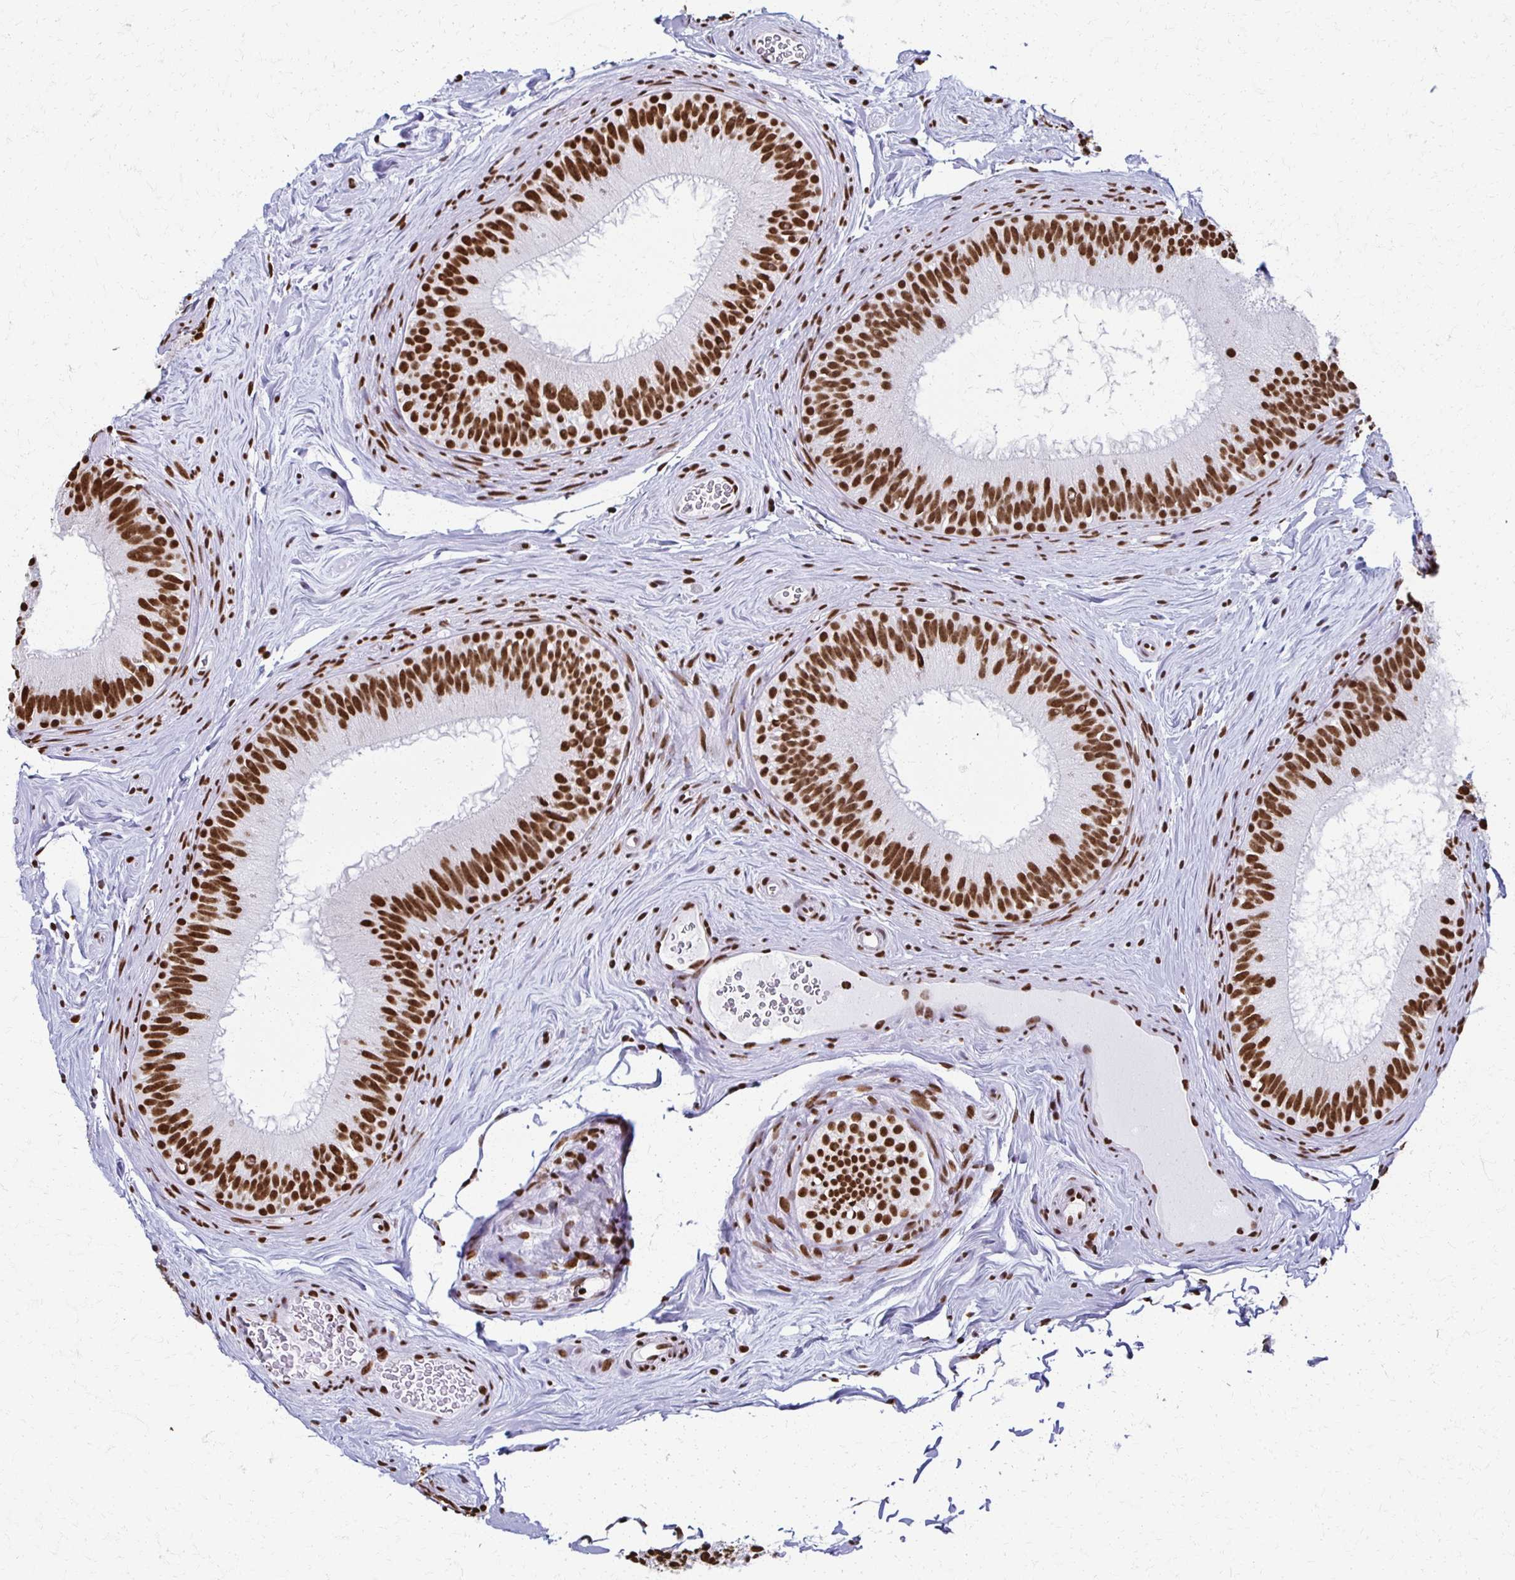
{"staining": {"intensity": "strong", "quantity": ">75%", "location": "nuclear"}, "tissue": "epididymis", "cell_type": "Glandular cells", "image_type": "normal", "snomed": [{"axis": "morphology", "description": "Normal tissue, NOS"}, {"axis": "topography", "description": "Epididymis"}], "caption": "A histopathology image of human epididymis stained for a protein exhibits strong nuclear brown staining in glandular cells. The staining was performed using DAB, with brown indicating positive protein expression. Nuclei are stained blue with hematoxylin.", "gene": "NONO", "patient": {"sex": "male", "age": 44}}